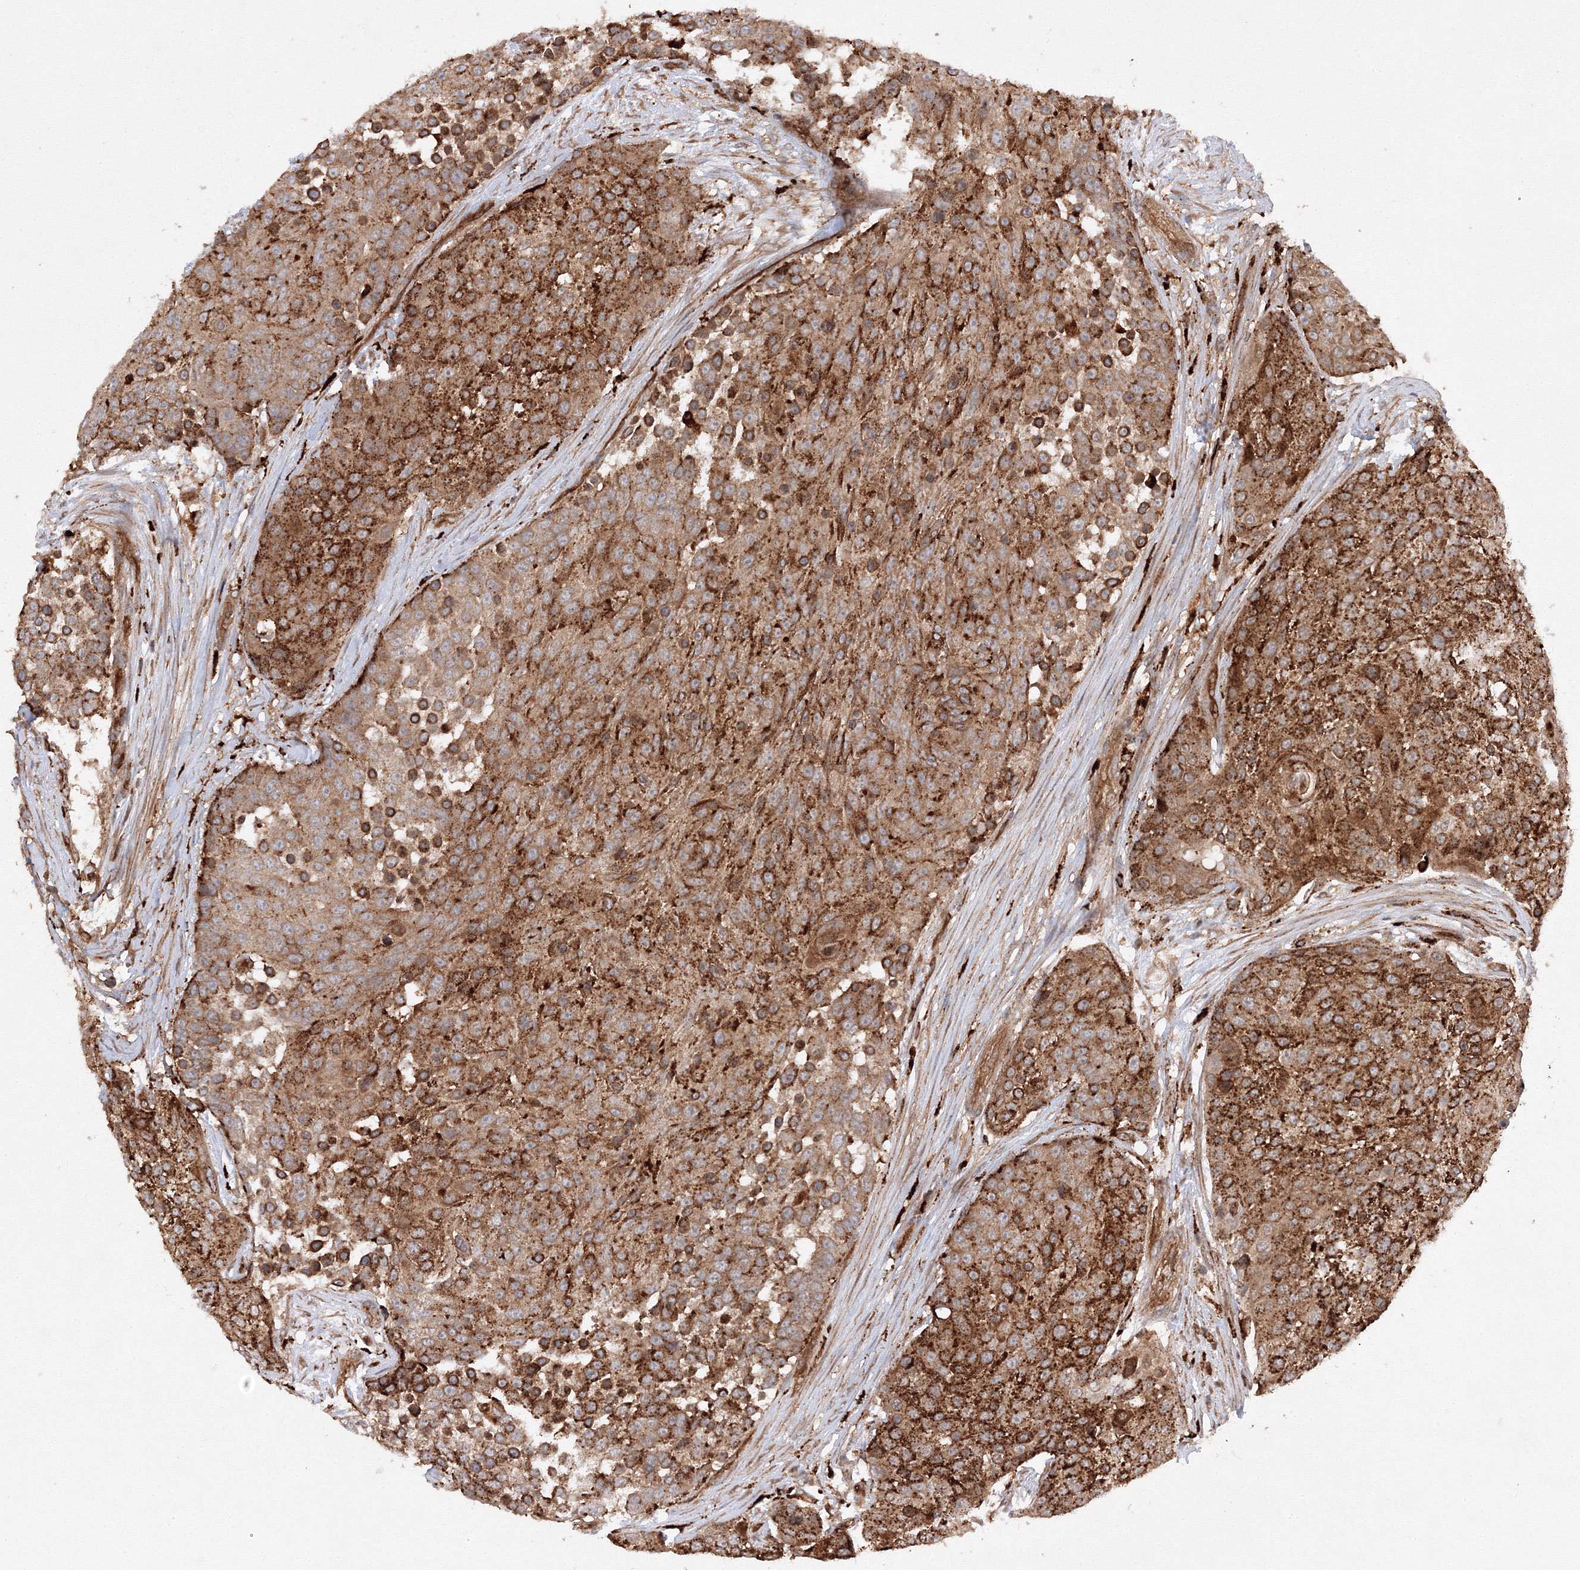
{"staining": {"intensity": "strong", "quantity": ">75%", "location": "cytoplasmic/membranous"}, "tissue": "urothelial cancer", "cell_type": "Tumor cells", "image_type": "cancer", "snomed": [{"axis": "morphology", "description": "Urothelial carcinoma, High grade"}, {"axis": "topography", "description": "Urinary bladder"}], "caption": "High-grade urothelial carcinoma stained with DAB immunohistochemistry (IHC) shows high levels of strong cytoplasmic/membranous expression in approximately >75% of tumor cells. Immunohistochemistry (ihc) stains the protein of interest in brown and the nuclei are stained blue.", "gene": "DCTD", "patient": {"sex": "female", "age": 63}}